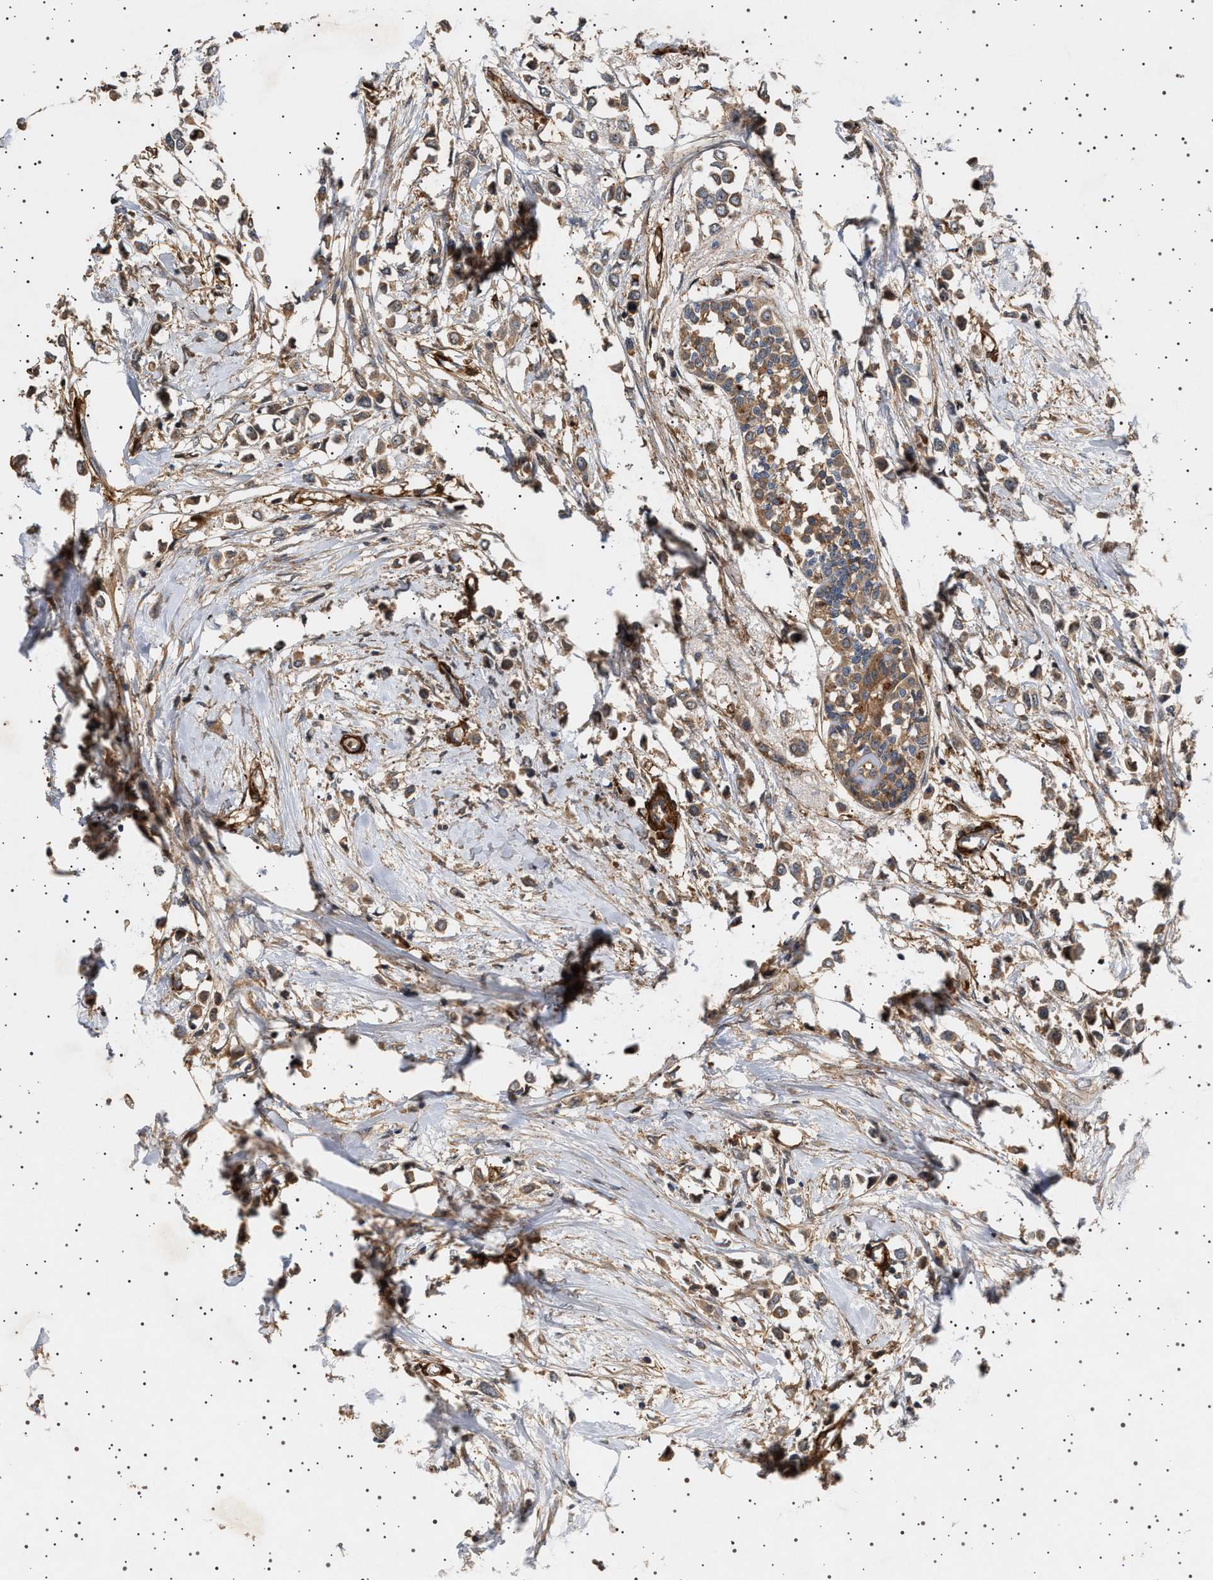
{"staining": {"intensity": "weak", "quantity": ">75%", "location": "cytoplasmic/membranous"}, "tissue": "breast cancer", "cell_type": "Tumor cells", "image_type": "cancer", "snomed": [{"axis": "morphology", "description": "Lobular carcinoma"}, {"axis": "topography", "description": "Breast"}], "caption": "High-power microscopy captured an immunohistochemistry (IHC) histopathology image of breast cancer (lobular carcinoma), revealing weak cytoplasmic/membranous staining in approximately >75% of tumor cells. (Stains: DAB in brown, nuclei in blue, Microscopy: brightfield microscopy at high magnification).", "gene": "GUCY1B1", "patient": {"sex": "female", "age": 51}}